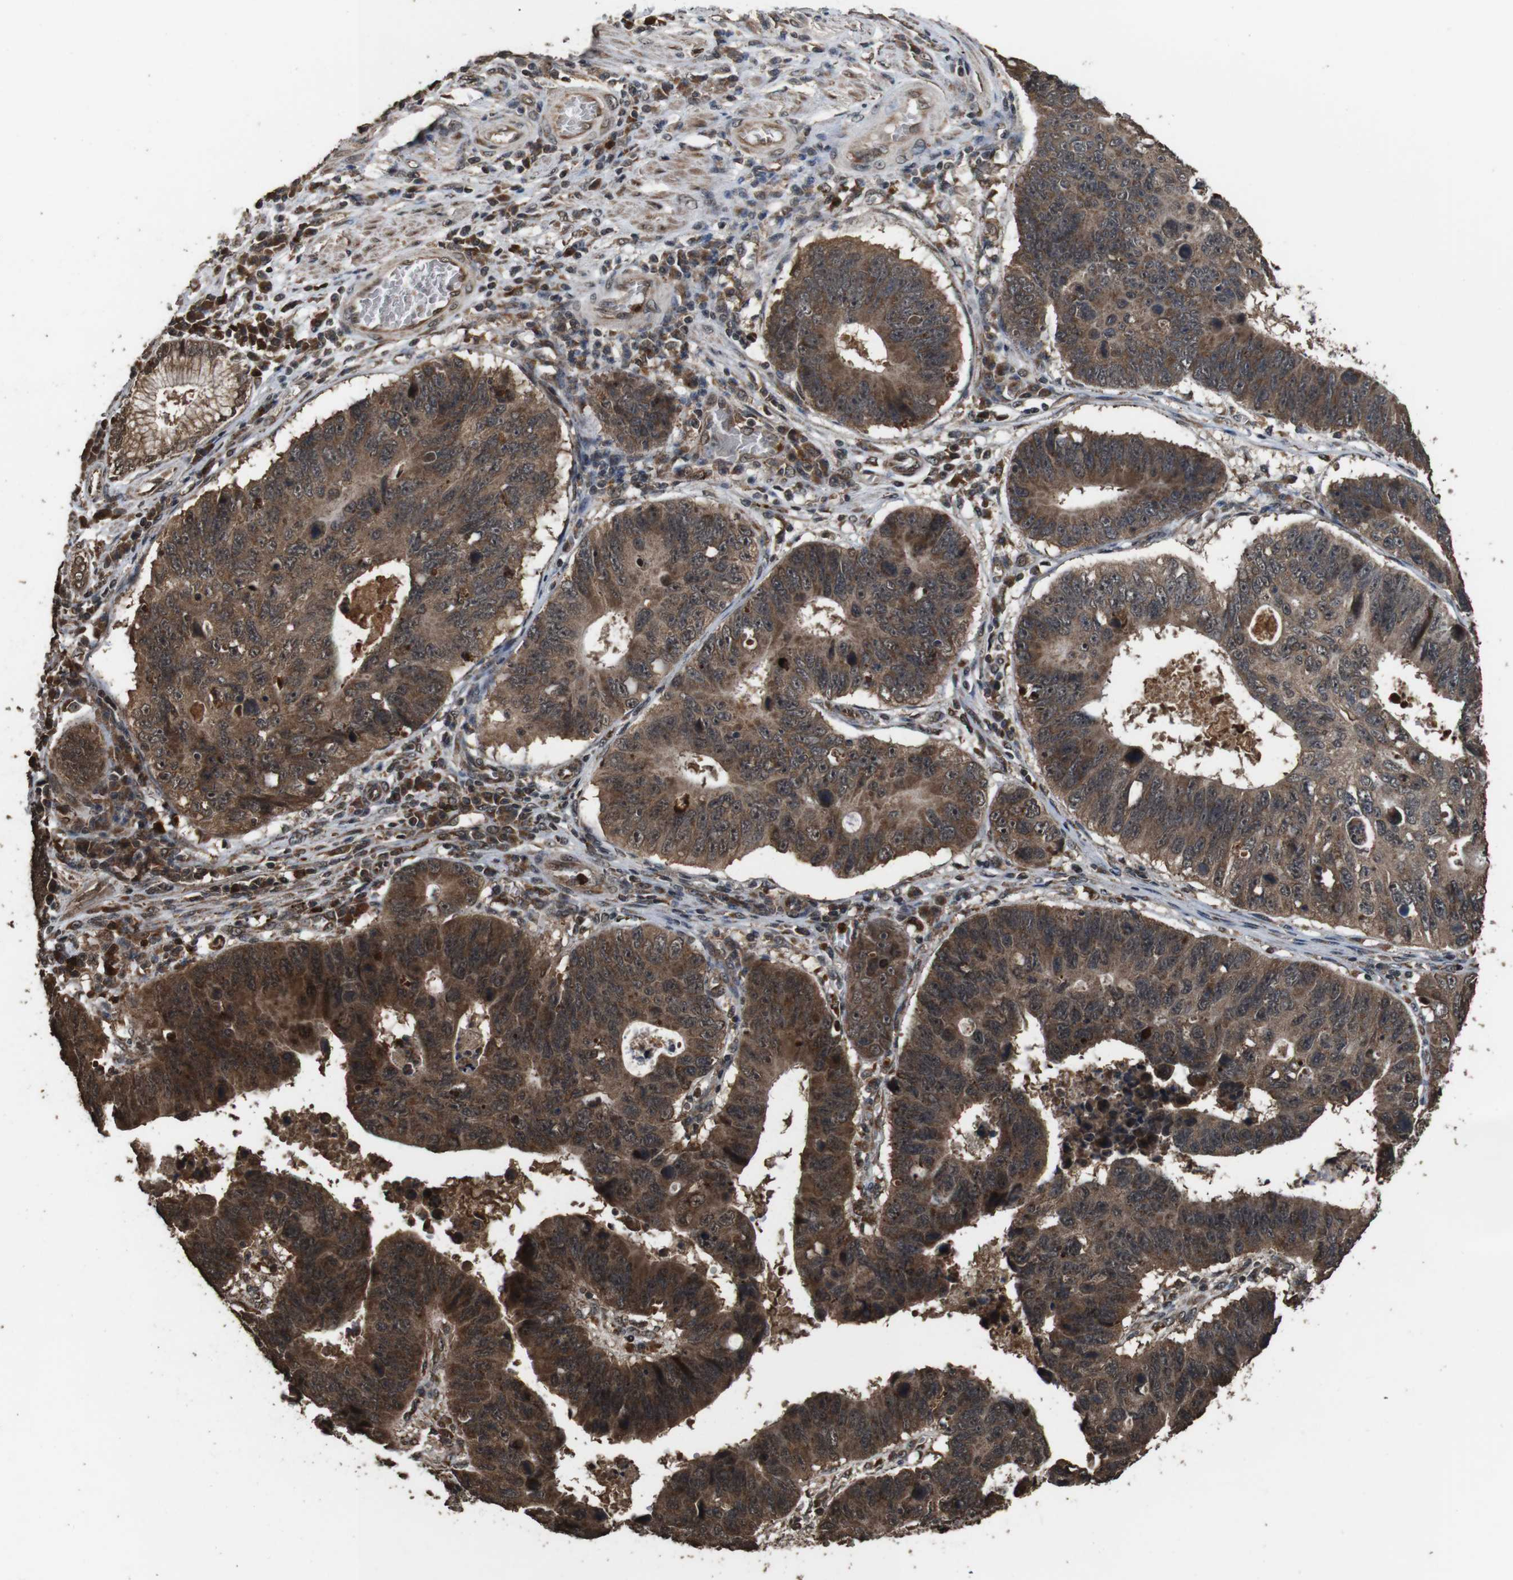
{"staining": {"intensity": "strong", "quantity": ">75%", "location": "cytoplasmic/membranous"}, "tissue": "stomach cancer", "cell_type": "Tumor cells", "image_type": "cancer", "snomed": [{"axis": "morphology", "description": "Adenocarcinoma, NOS"}, {"axis": "topography", "description": "Stomach"}], "caption": "Immunohistochemistry of stomach cancer displays high levels of strong cytoplasmic/membranous staining in about >75% of tumor cells.", "gene": "RRAS2", "patient": {"sex": "male", "age": 59}}